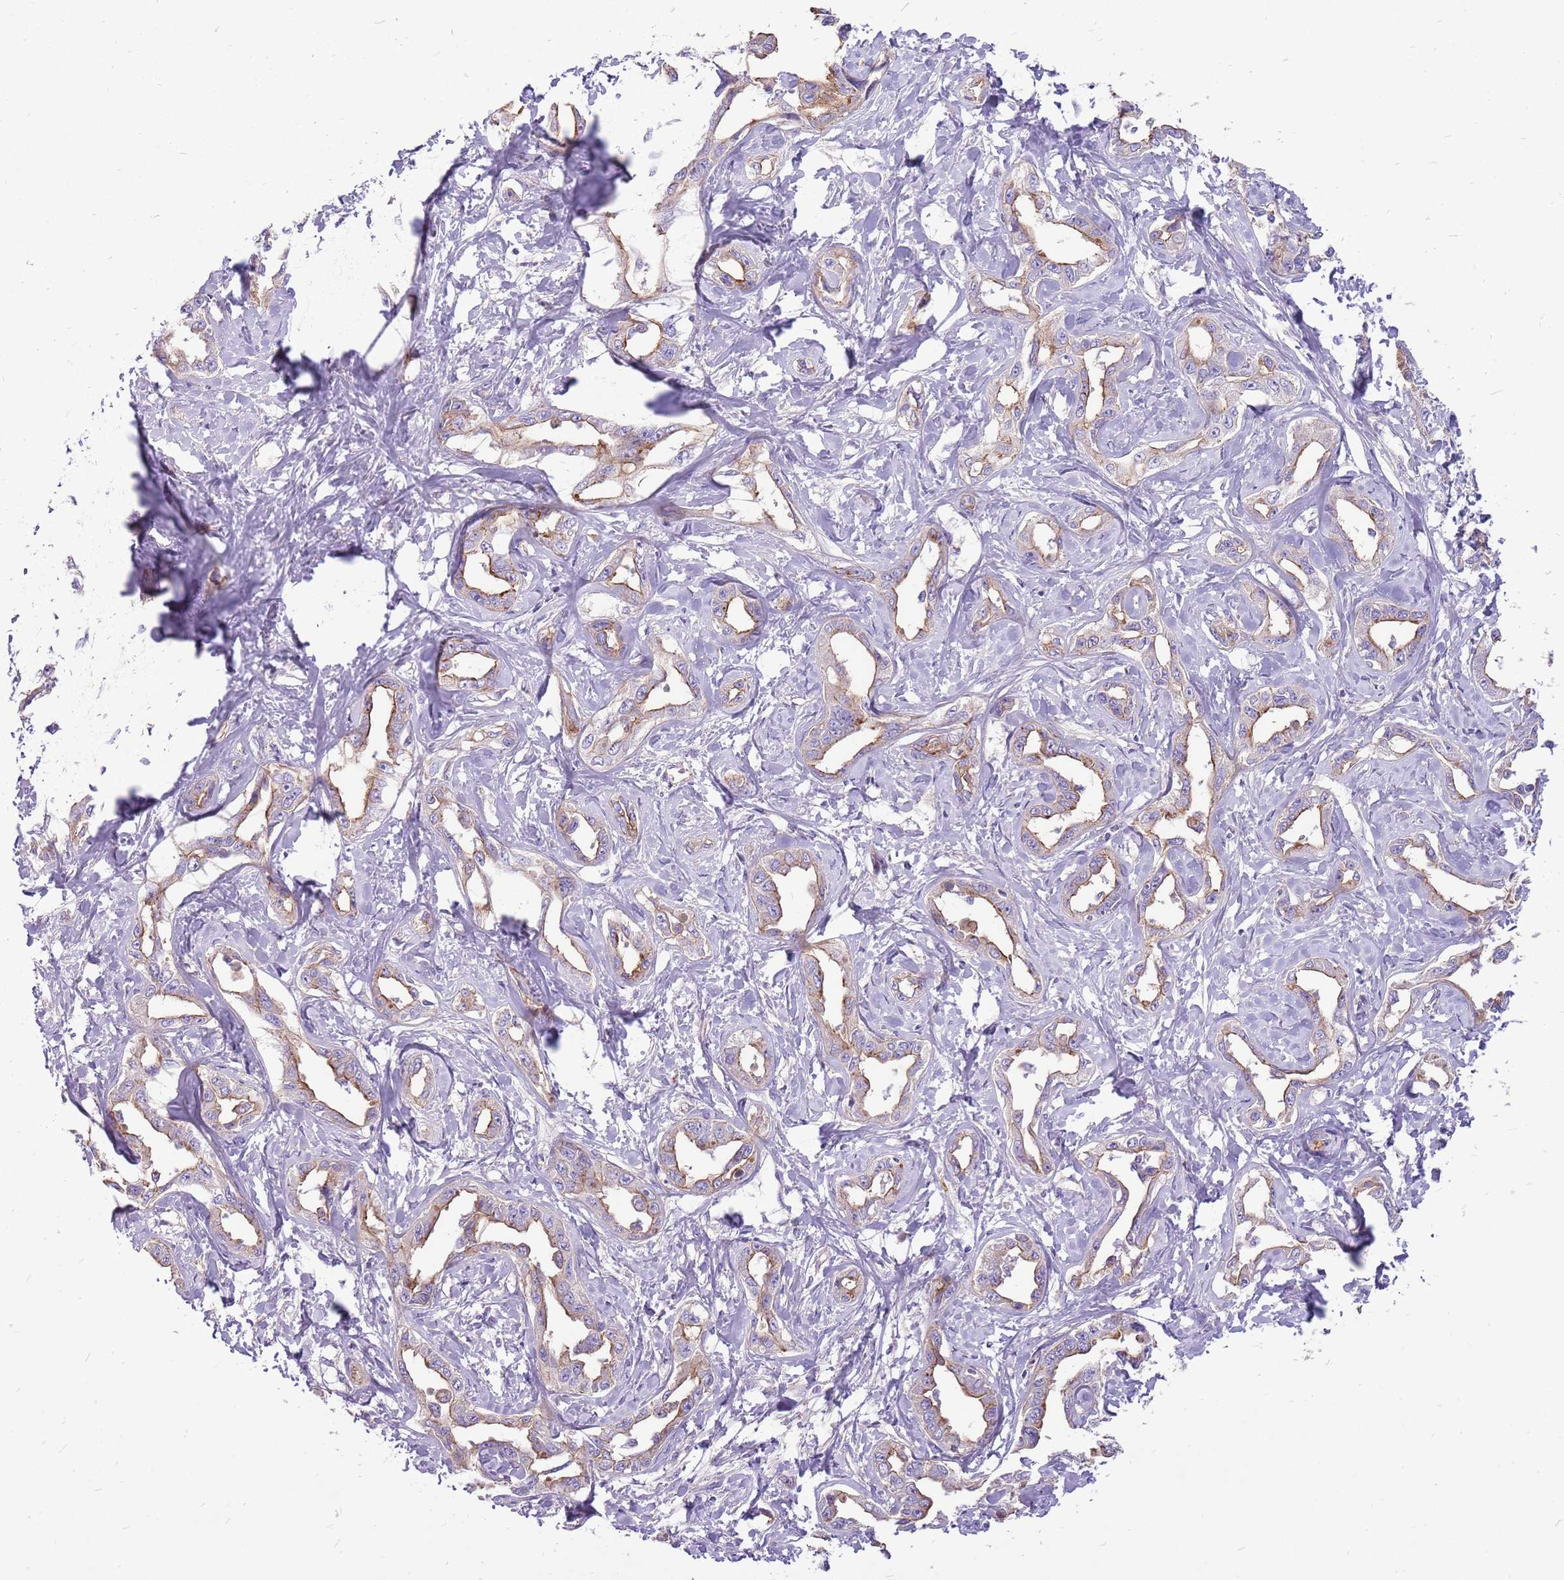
{"staining": {"intensity": "moderate", "quantity": ">75%", "location": "cytoplasmic/membranous"}, "tissue": "liver cancer", "cell_type": "Tumor cells", "image_type": "cancer", "snomed": [{"axis": "morphology", "description": "Cholangiocarcinoma"}, {"axis": "topography", "description": "Liver"}], "caption": "IHC photomicrograph of neoplastic tissue: human liver cancer stained using immunohistochemistry displays medium levels of moderate protein expression localized specifically in the cytoplasmic/membranous of tumor cells, appearing as a cytoplasmic/membranous brown color.", "gene": "NTN4", "patient": {"sex": "male", "age": 59}}